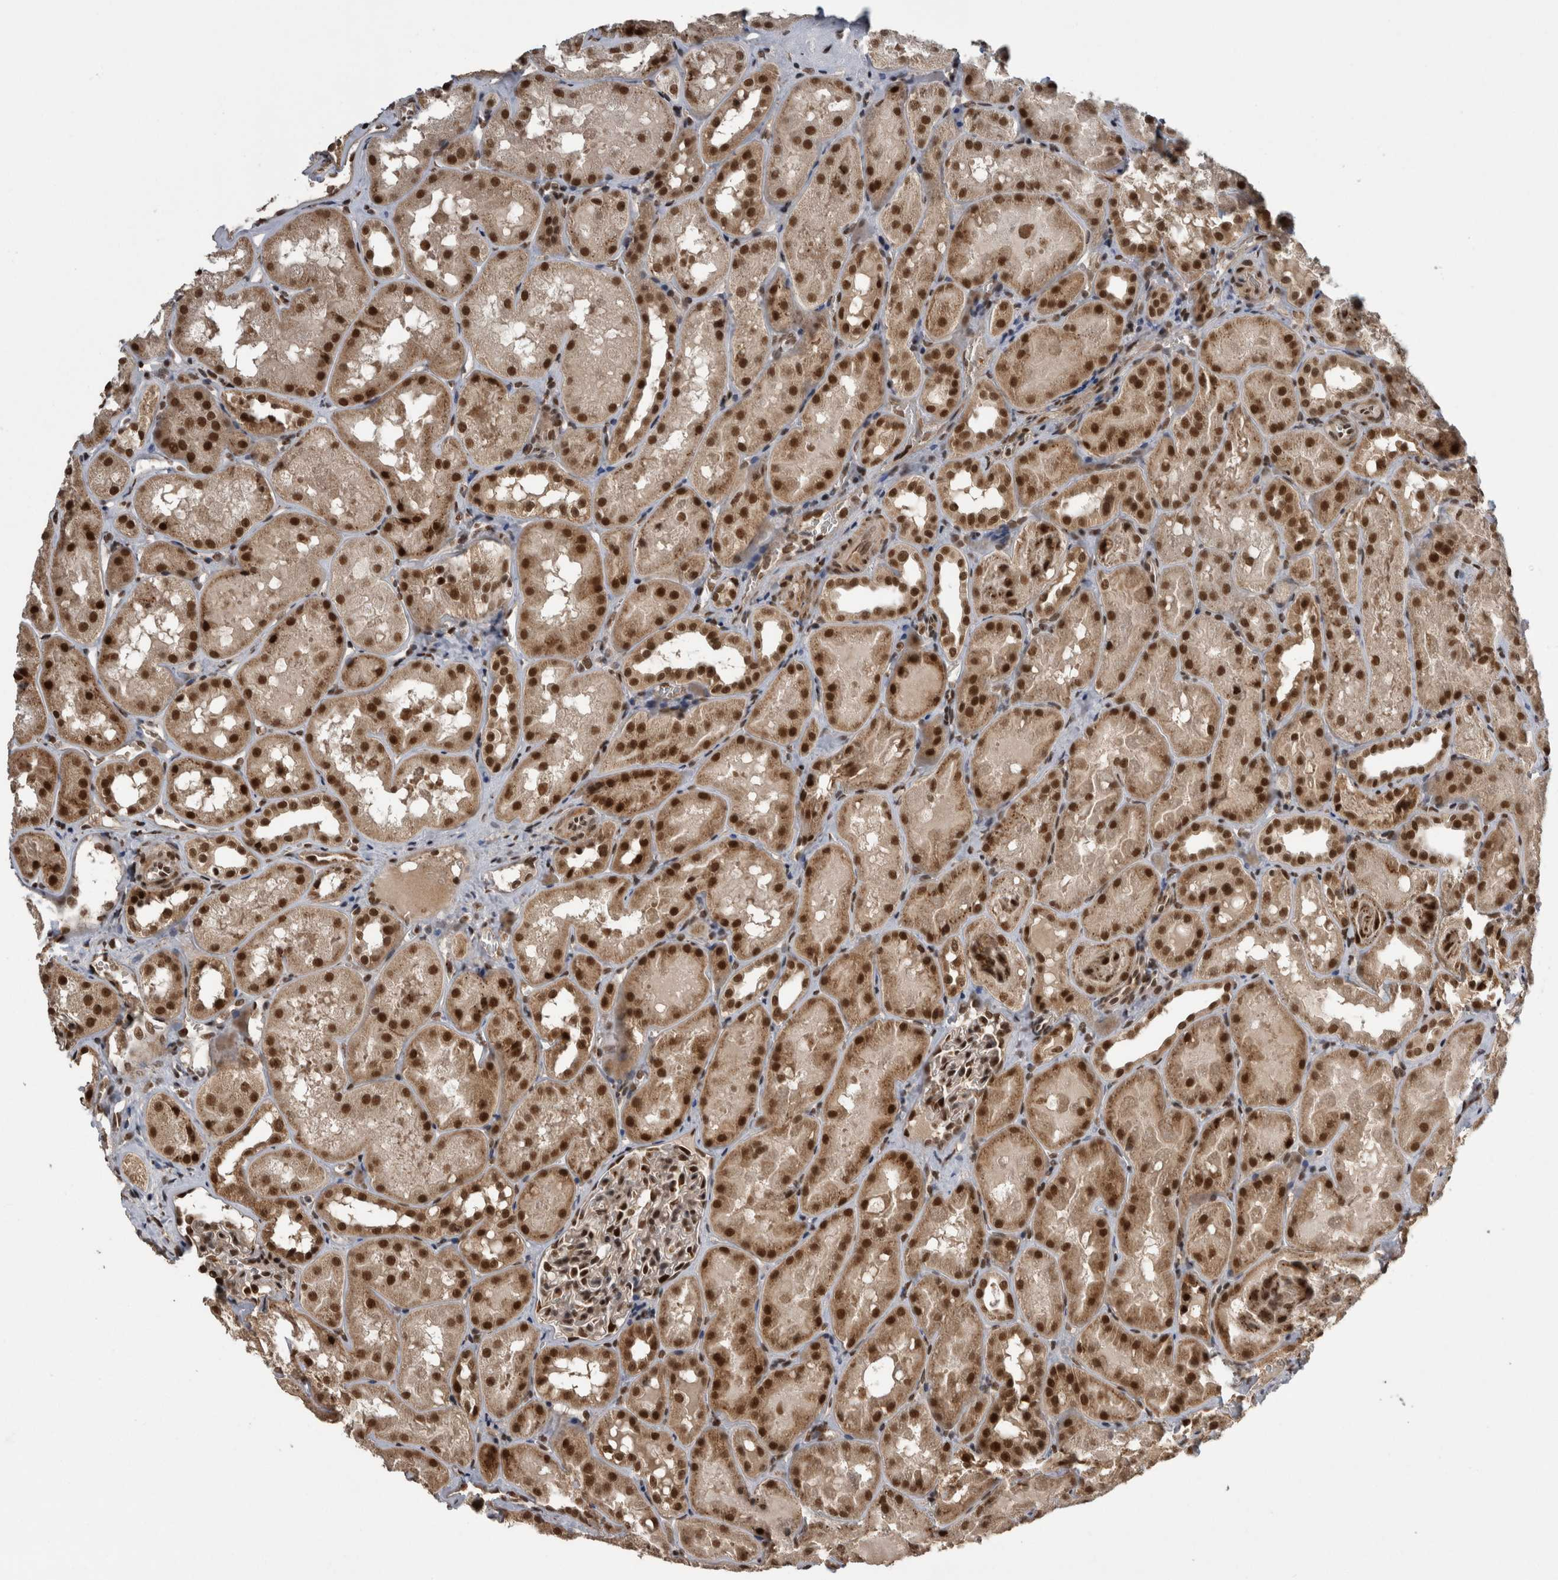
{"staining": {"intensity": "strong", "quantity": ">75%", "location": "nuclear"}, "tissue": "kidney", "cell_type": "Cells in glomeruli", "image_type": "normal", "snomed": [{"axis": "morphology", "description": "Normal tissue, NOS"}, {"axis": "topography", "description": "Kidney"}], "caption": "Brown immunohistochemical staining in unremarkable kidney shows strong nuclear positivity in about >75% of cells in glomeruli. (DAB (3,3'-diaminobenzidine) IHC with brightfield microscopy, high magnification).", "gene": "CPSF2", "patient": {"sex": "male", "age": 16}}